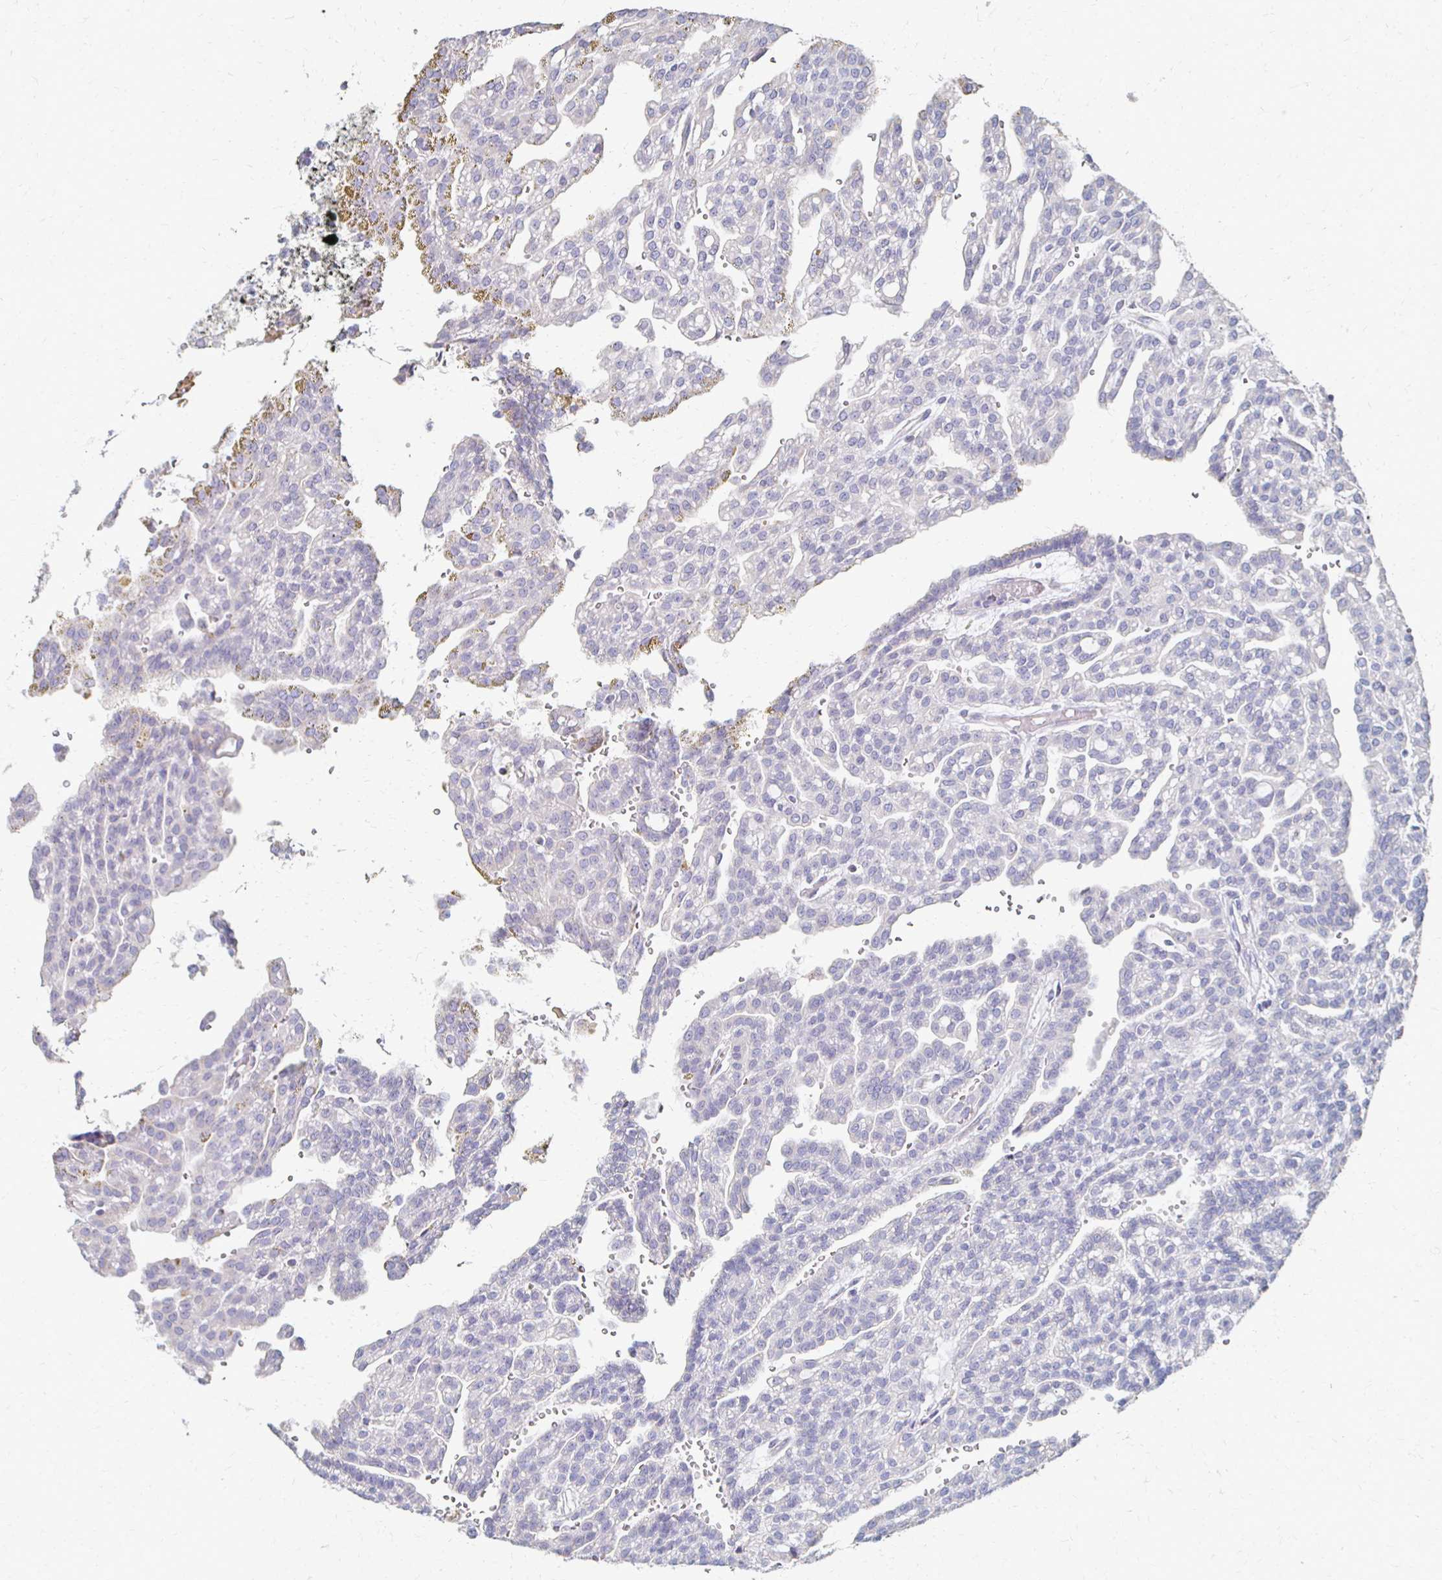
{"staining": {"intensity": "negative", "quantity": "none", "location": "none"}, "tissue": "renal cancer", "cell_type": "Tumor cells", "image_type": "cancer", "snomed": [{"axis": "morphology", "description": "Adenocarcinoma, NOS"}, {"axis": "topography", "description": "Kidney"}], "caption": "This is an IHC histopathology image of human adenocarcinoma (renal). There is no expression in tumor cells.", "gene": "ATP1A3", "patient": {"sex": "male", "age": 63}}